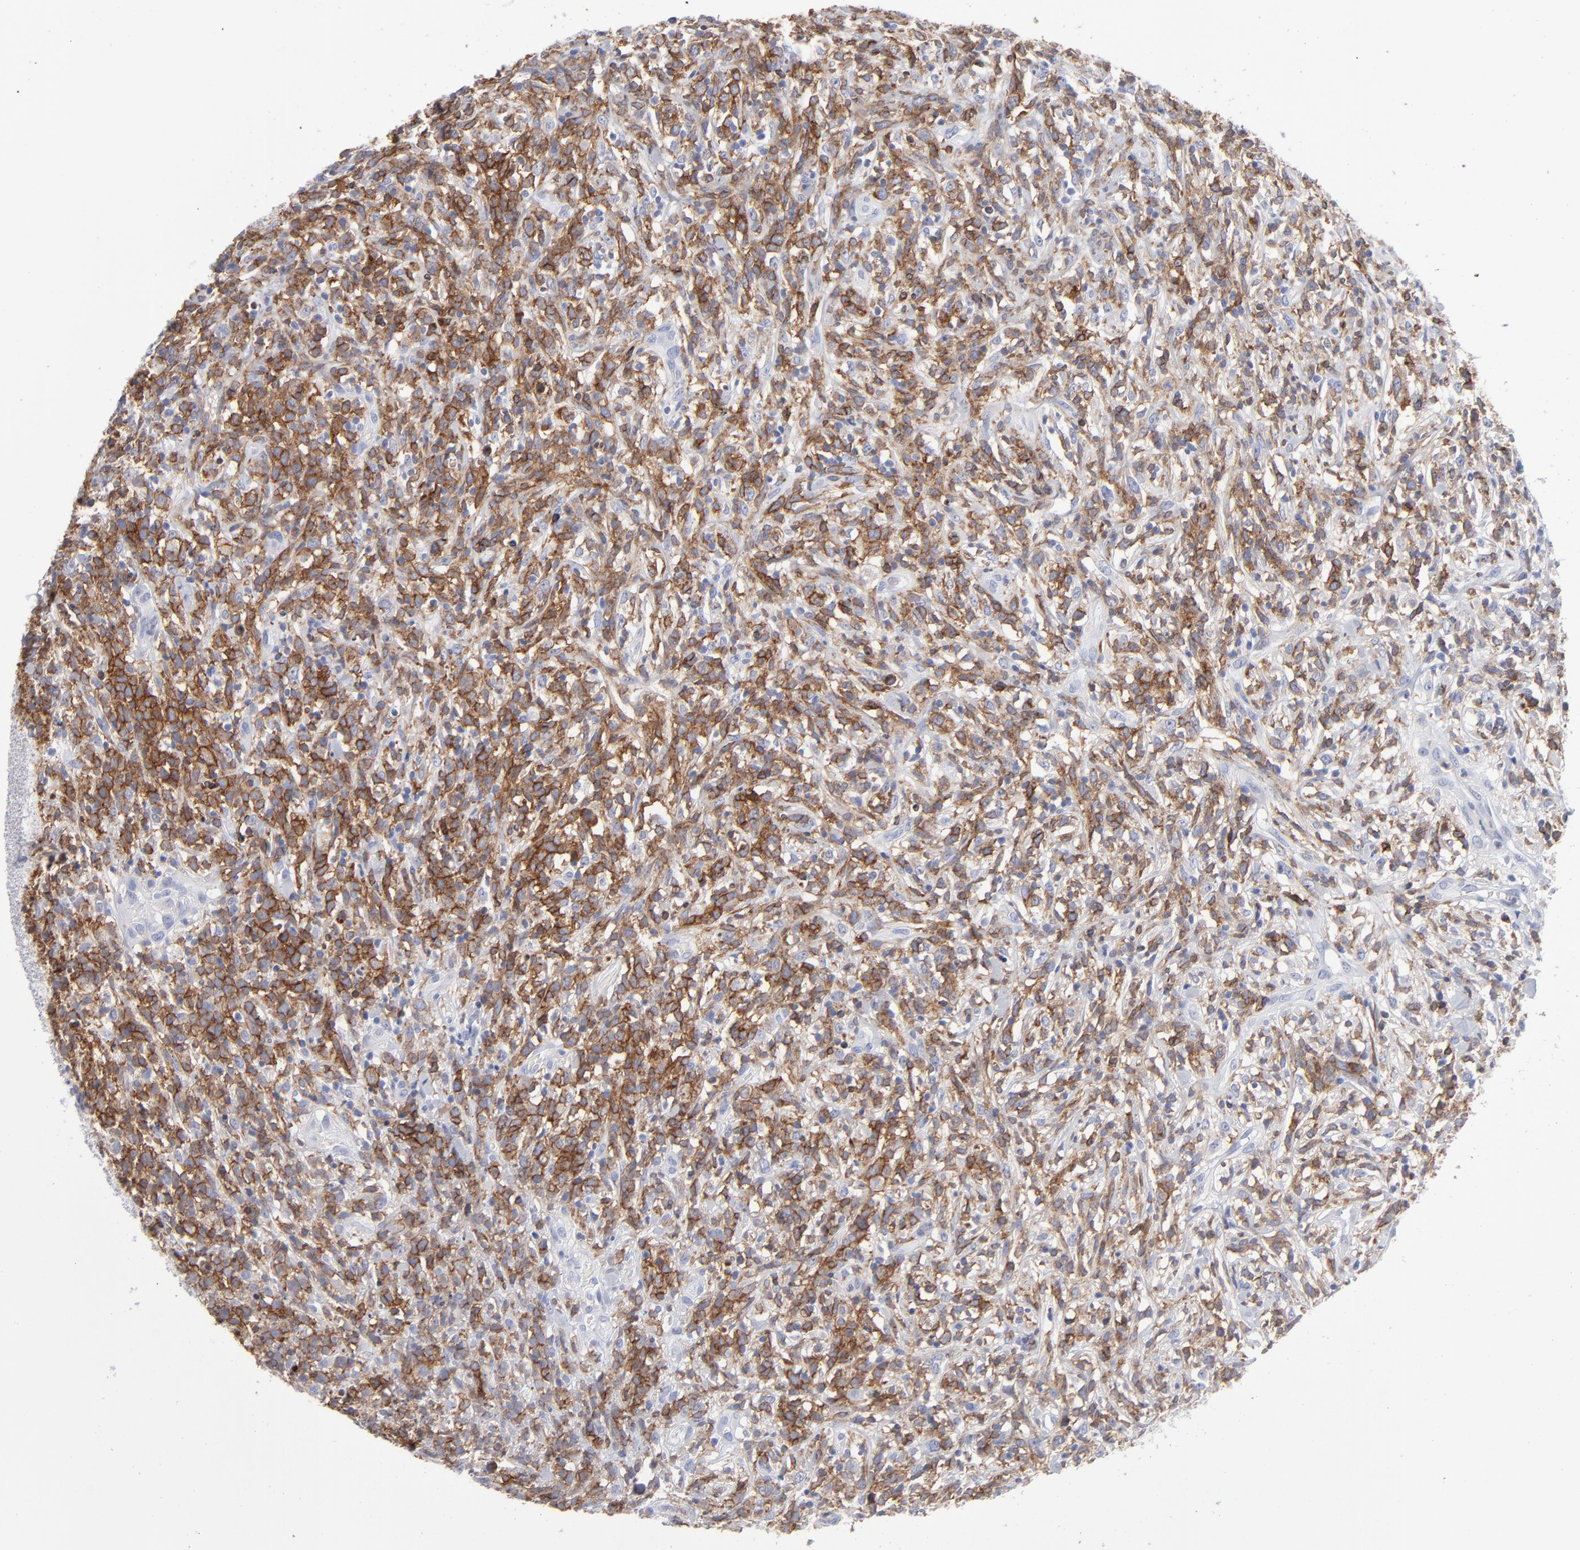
{"staining": {"intensity": "strong", "quantity": ">75%", "location": "cytoplasmic/membranous"}, "tissue": "lymphoma", "cell_type": "Tumor cells", "image_type": "cancer", "snomed": [{"axis": "morphology", "description": "Malignant lymphoma, non-Hodgkin's type, High grade"}, {"axis": "topography", "description": "Lymph node"}], "caption": "Protein expression analysis of malignant lymphoma, non-Hodgkin's type (high-grade) reveals strong cytoplasmic/membranous positivity in approximately >75% of tumor cells.", "gene": "LAT2", "patient": {"sex": "female", "age": 73}}